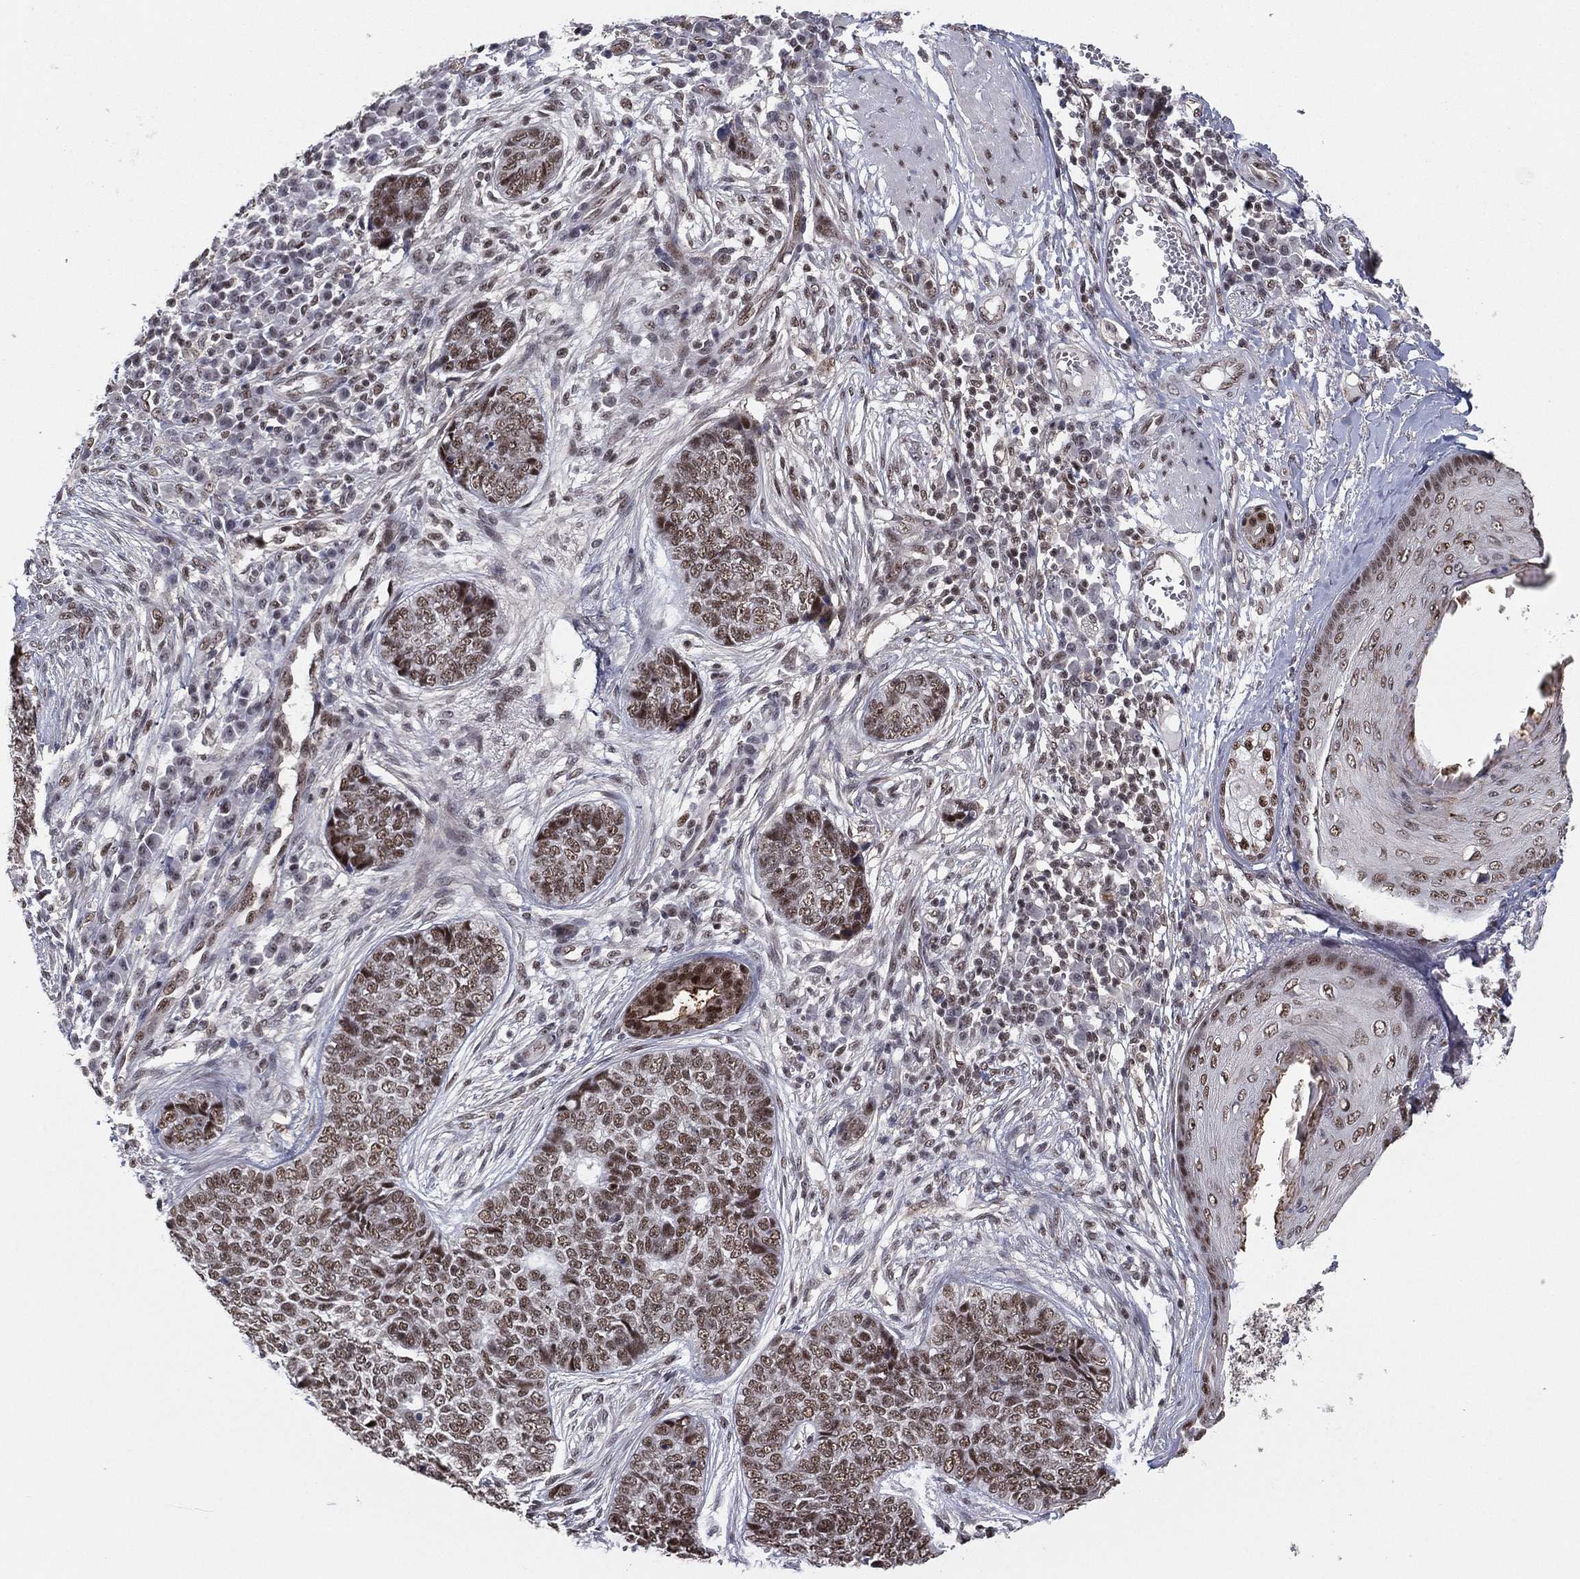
{"staining": {"intensity": "moderate", "quantity": ">75%", "location": "nuclear"}, "tissue": "skin cancer", "cell_type": "Tumor cells", "image_type": "cancer", "snomed": [{"axis": "morphology", "description": "Basal cell carcinoma"}, {"axis": "topography", "description": "Skin"}], "caption": "Protein analysis of skin basal cell carcinoma tissue displays moderate nuclear positivity in approximately >75% of tumor cells. (DAB (3,3'-diaminobenzidine) IHC, brown staining for protein, blue staining for nuclei).", "gene": "GPALPP1", "patient": {"sex": "female", "age": 69}}